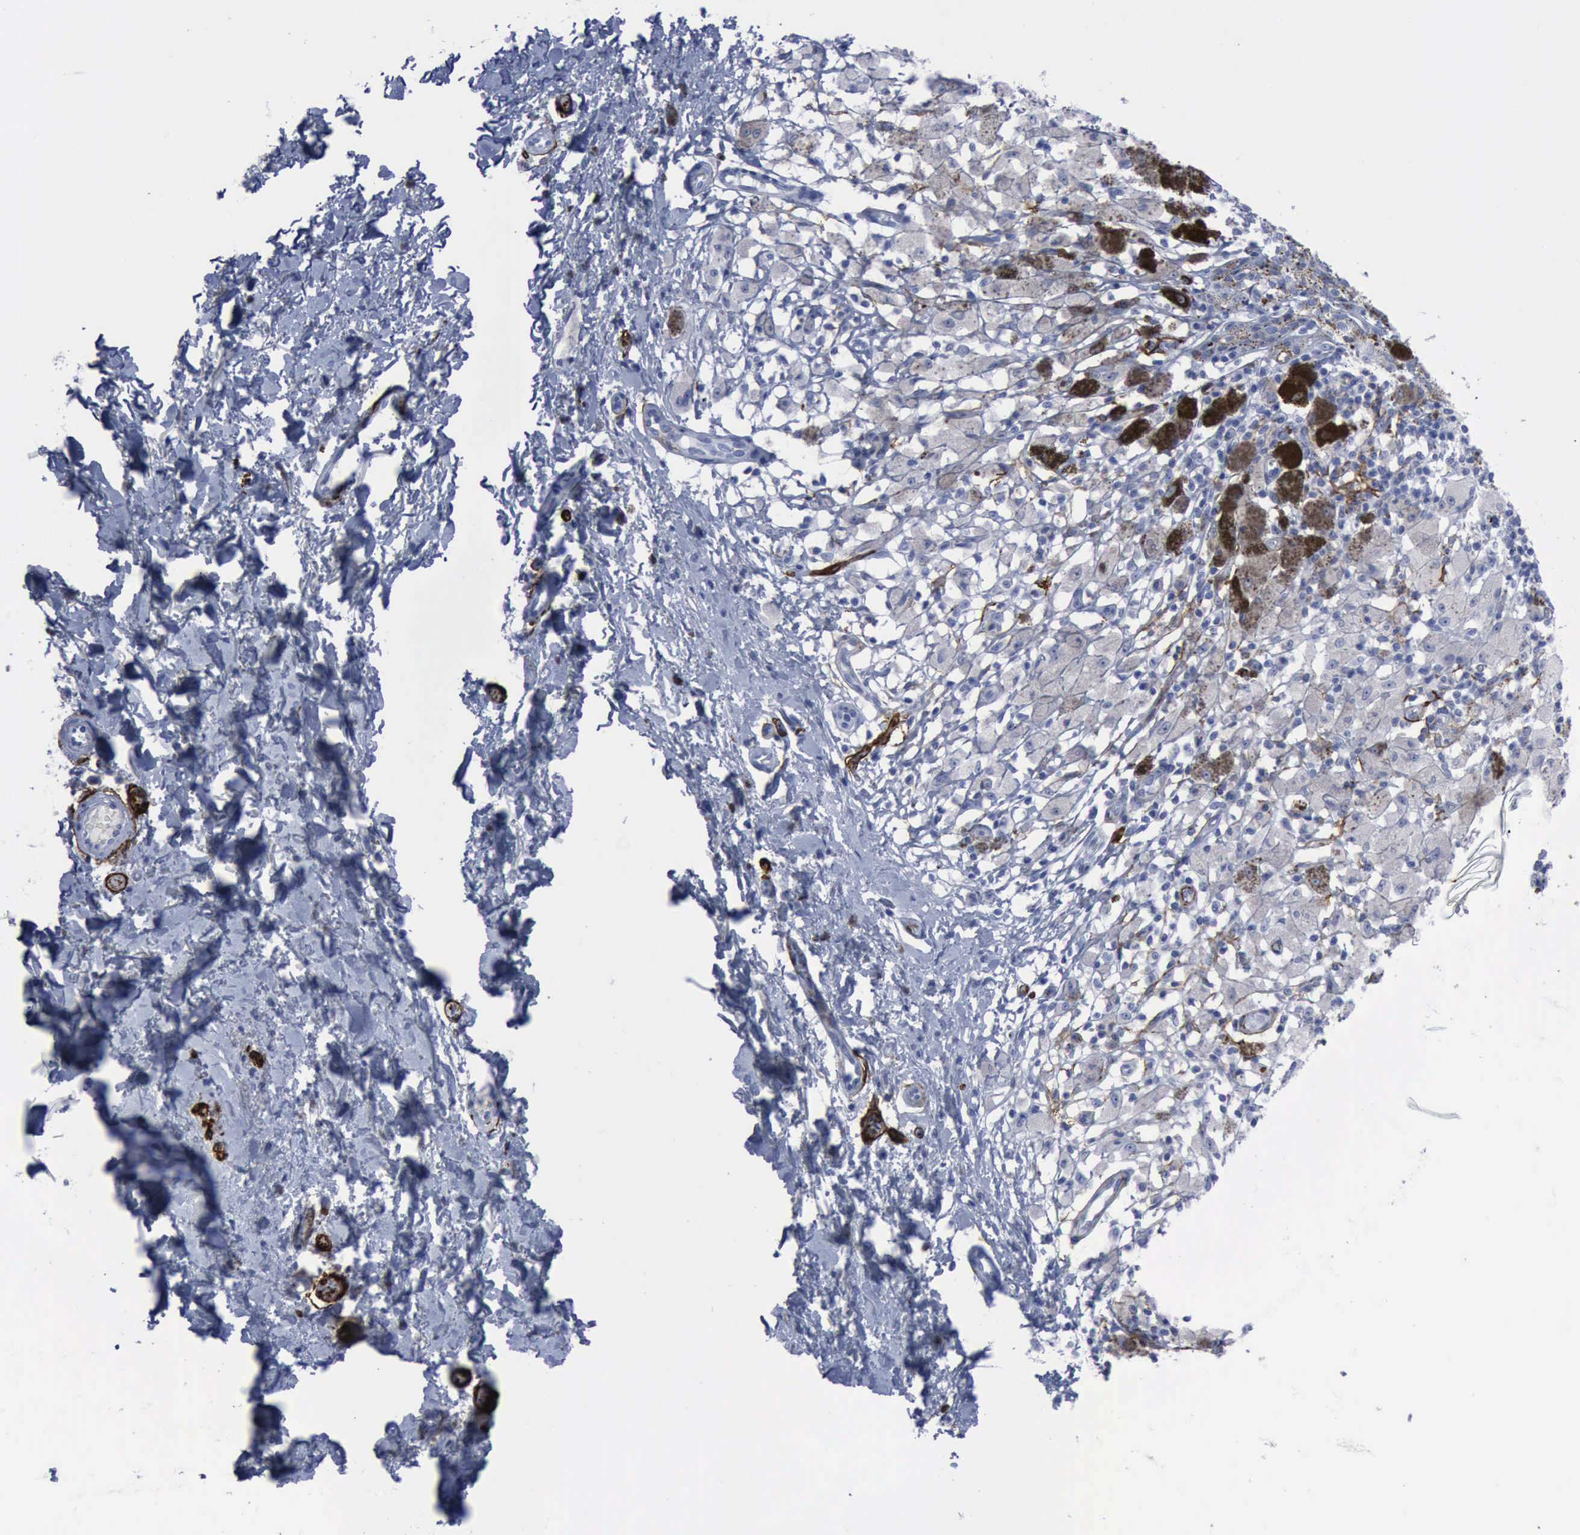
{"staining": {"intensity": "negative", "quantity": "none", "location": "none"}, "tissue": "melanoma", "cell_type": "Tumor cells", "image_type": "cancer", "snomed": [{"axis": "morphology", "description": "Malignant melanoma, NOS"}, {"axis": "topography", "description": "Skin"}], "caption": "Immunohistochemistry (IHC) of melanoma demonstrates no expression in tumor cells. (DAB (3,3'-diaminobenzidine) IHC visualized using brightfield microscopy, high magnification).", "gene": "NGFR", "patient": {"sex": "male", "age": 45}}